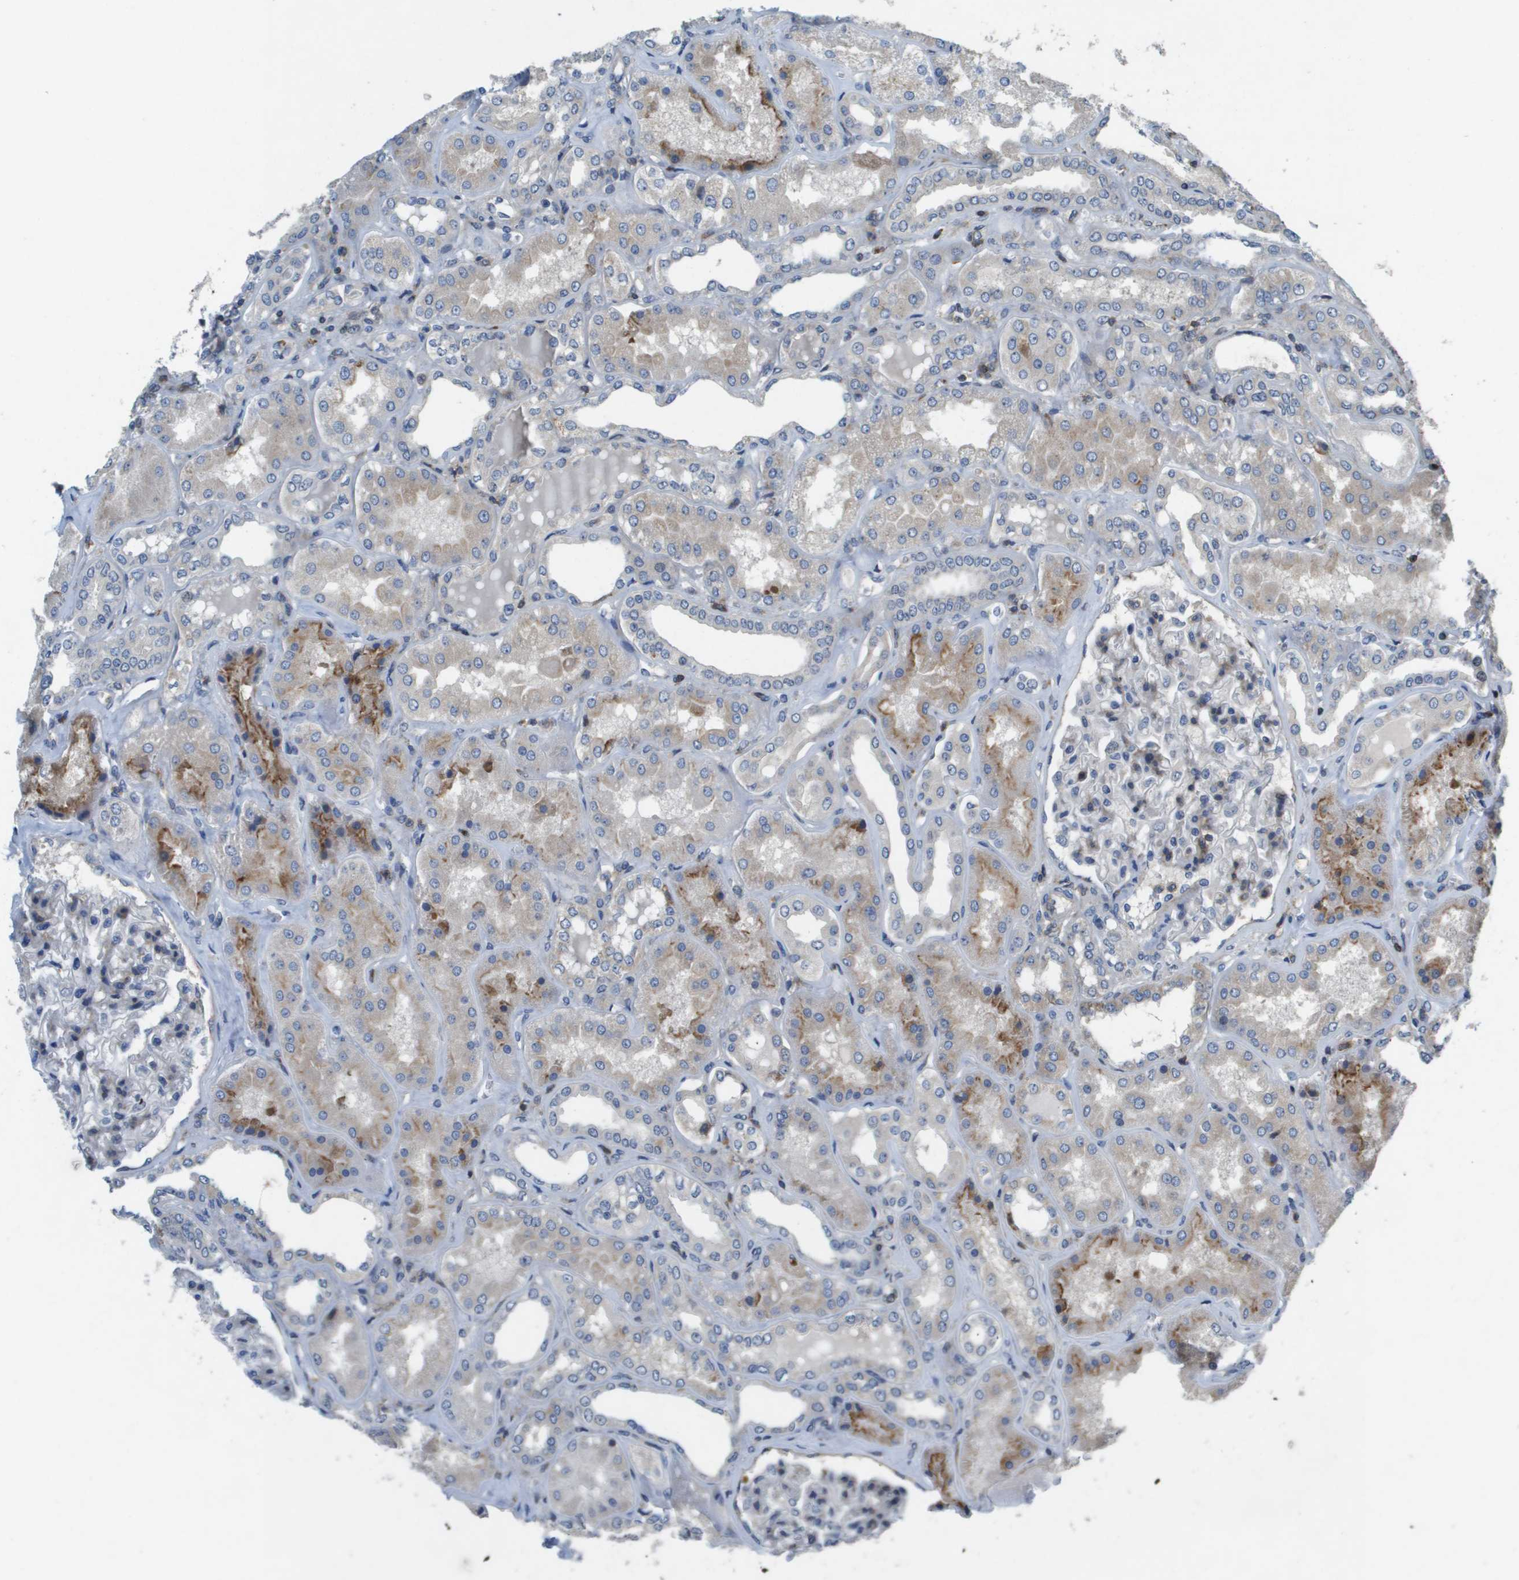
{"staining": {"intensity": "moderate", "quantity": "<25%", "location": "nuclear"}, "tissue": "kidney", "cell_type": "Cells in glomeruli", "image_type": "normal", "snomed": [{"axis": "morphology", "description": "Normal tissue, NOS"}, {"axis": "topography", "description": "Kidney"}], "caption": "Immunohistochemical staining of normal kidney reveals <25% levels of moderate nuclear protein expression in approximately <25% of cells in glomeruli.", "gene": "SCN4B", "patient": {"sex": "female", "age": 56}}